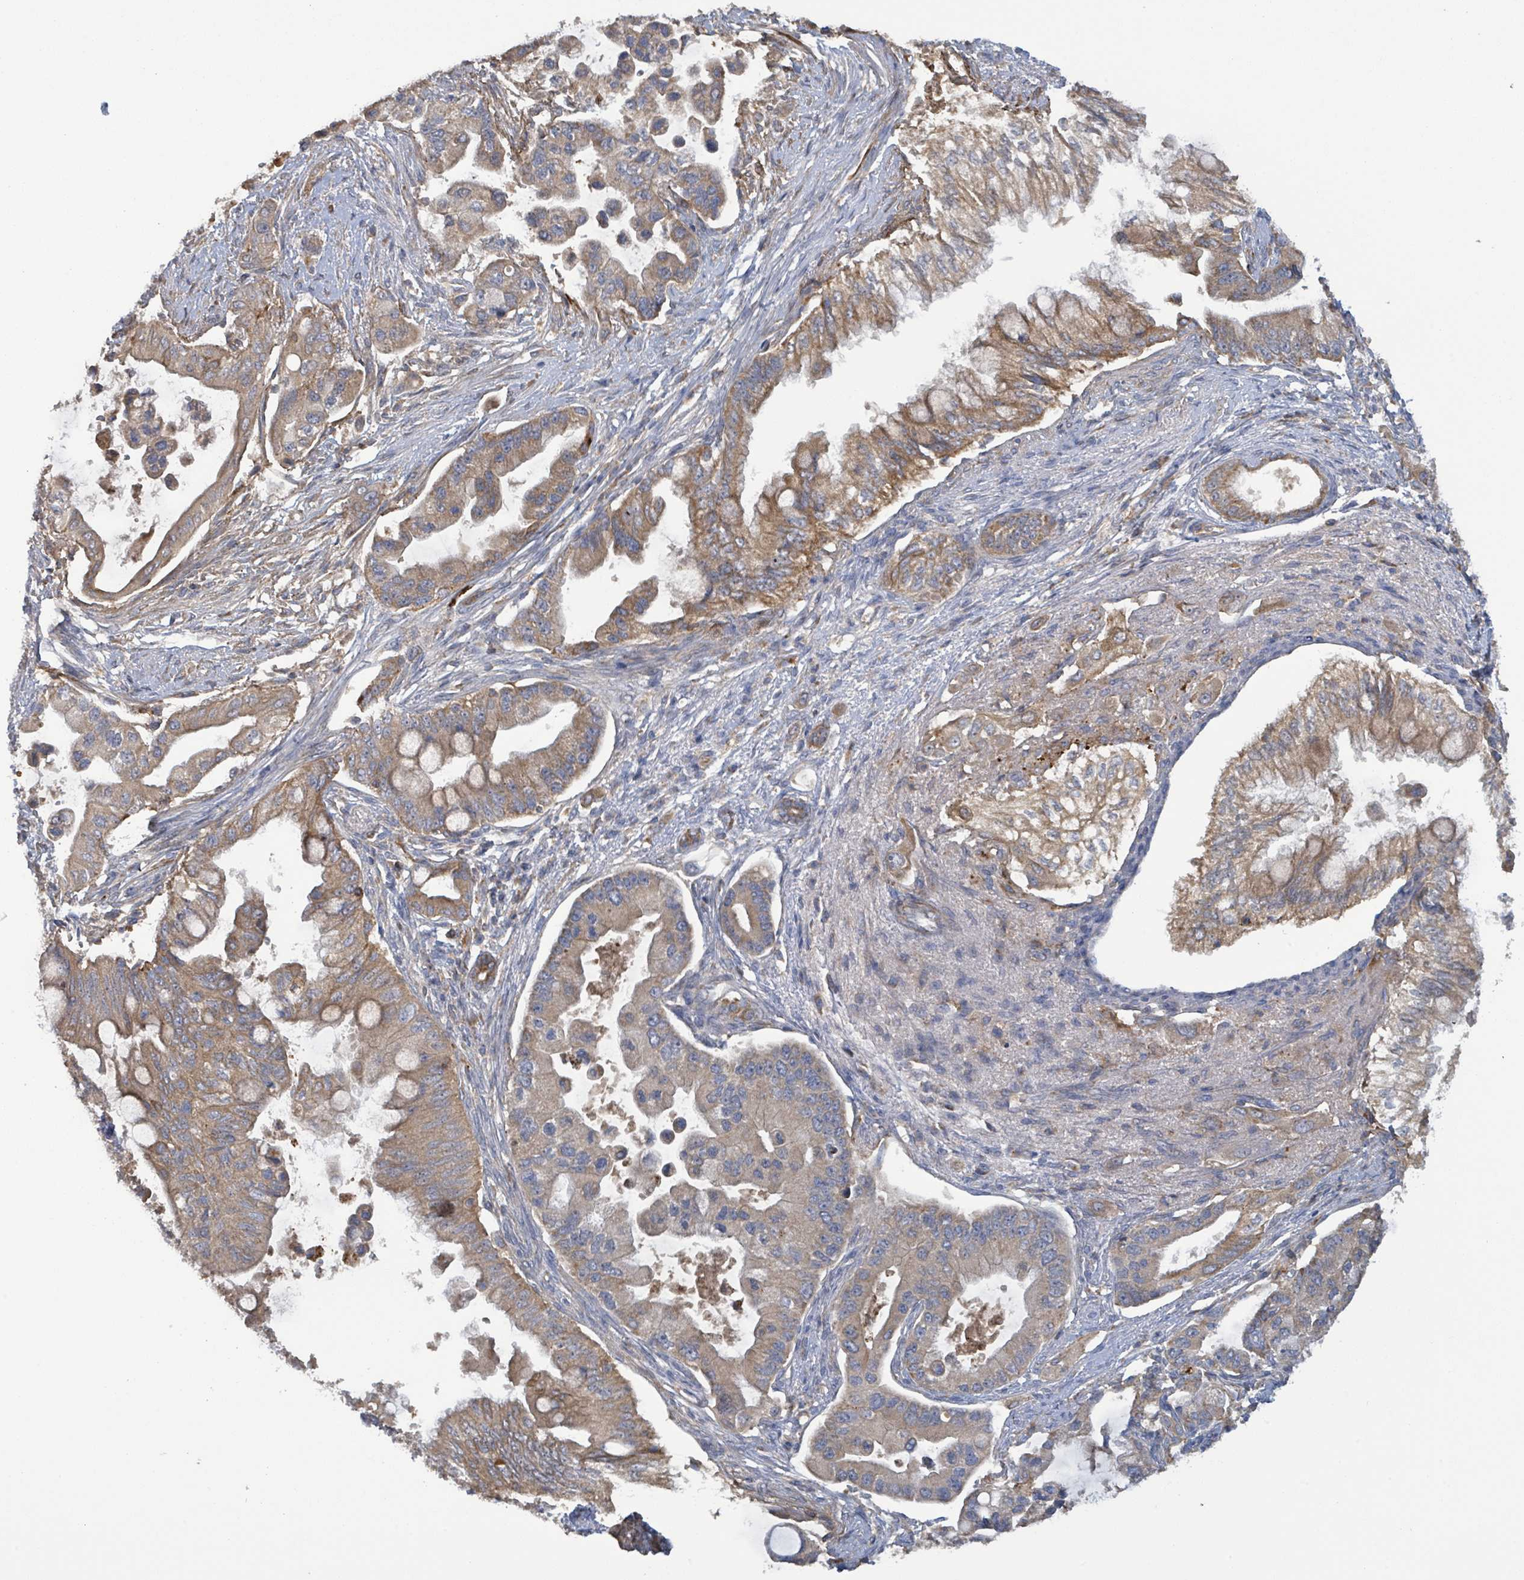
{"staining": {"intensity": "moderate", "quantity": ">75%", "location": "cytoplasmic/membranous"}, "tissue": "pancreatic cancer", "cell_type": "Tumor cells", "image_type": "cancer", "snomed": [{"axis": "morphology", "description": "Adenocarcinoma, NOS"}, {"axis": "topography", "description": "Pancreas"}], "caption": "The histopathology image displays staining of pancreatic adenocarcinoma, revealing moderate cytoplasmic/membranous protein staining (brown color) within tumor cells.", "gene": "PLAAT1", "patient": {"sex": "male", "age": 57}}